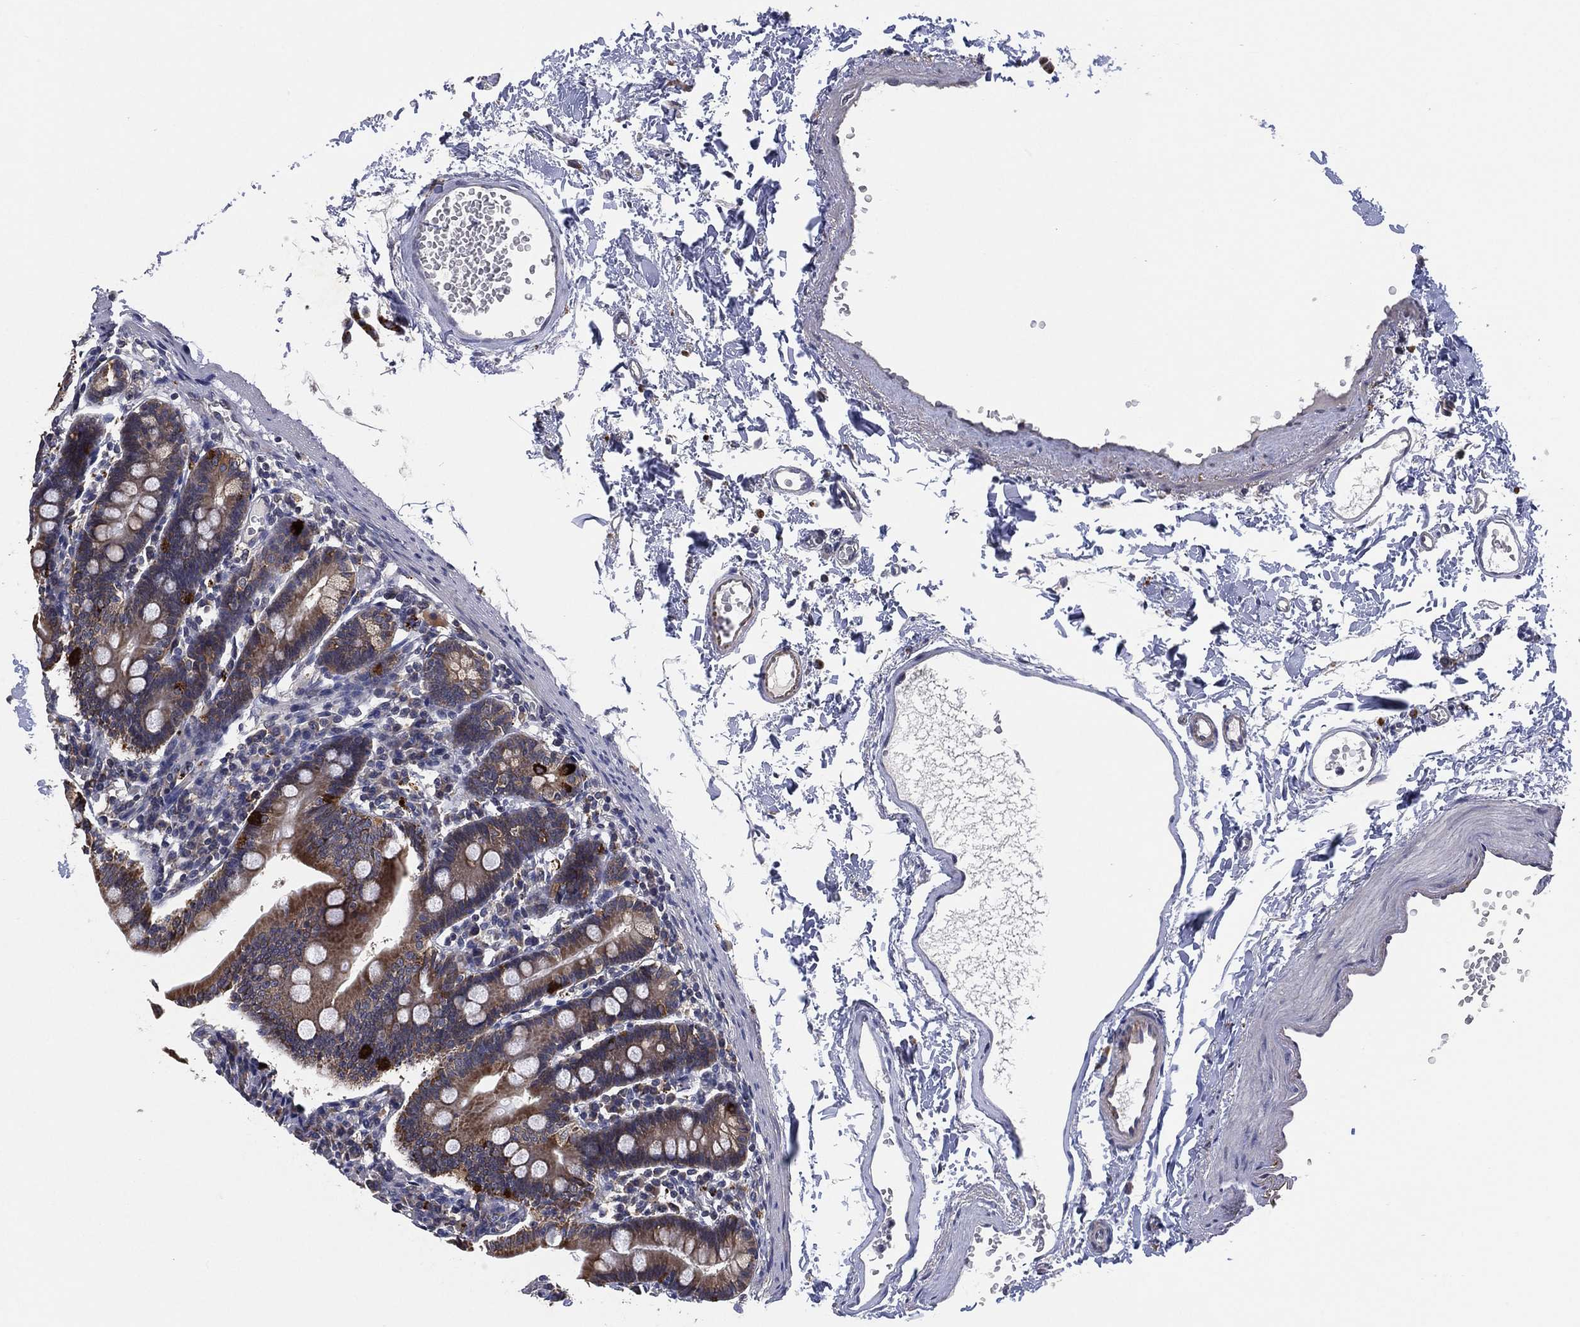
{"staining": {"intensity": "moderate", "quantity": ">75%", "location": "cytoplasmic/membranous"}, "tissue": "duodenum", "cell_type": "Glandular cells", "image_type": "normal", "snomed": [{"axis": "morphology", "description": "Normal tissue, NOS"}, {"axis": "topography", "description": "Duodenum"}], "caption": "Unremarkable duodenum was stained to show a protein in brown. There is medium levels of moderate cytoplasmic/membranous staining in about >75% of glandular cells. (DAB (3,3'-diaminobenzidine) = brown stain, brightfield microscopy at high magnification).", "gene": "SELENOO", "patient": {"sex": "female", "age": 67}}